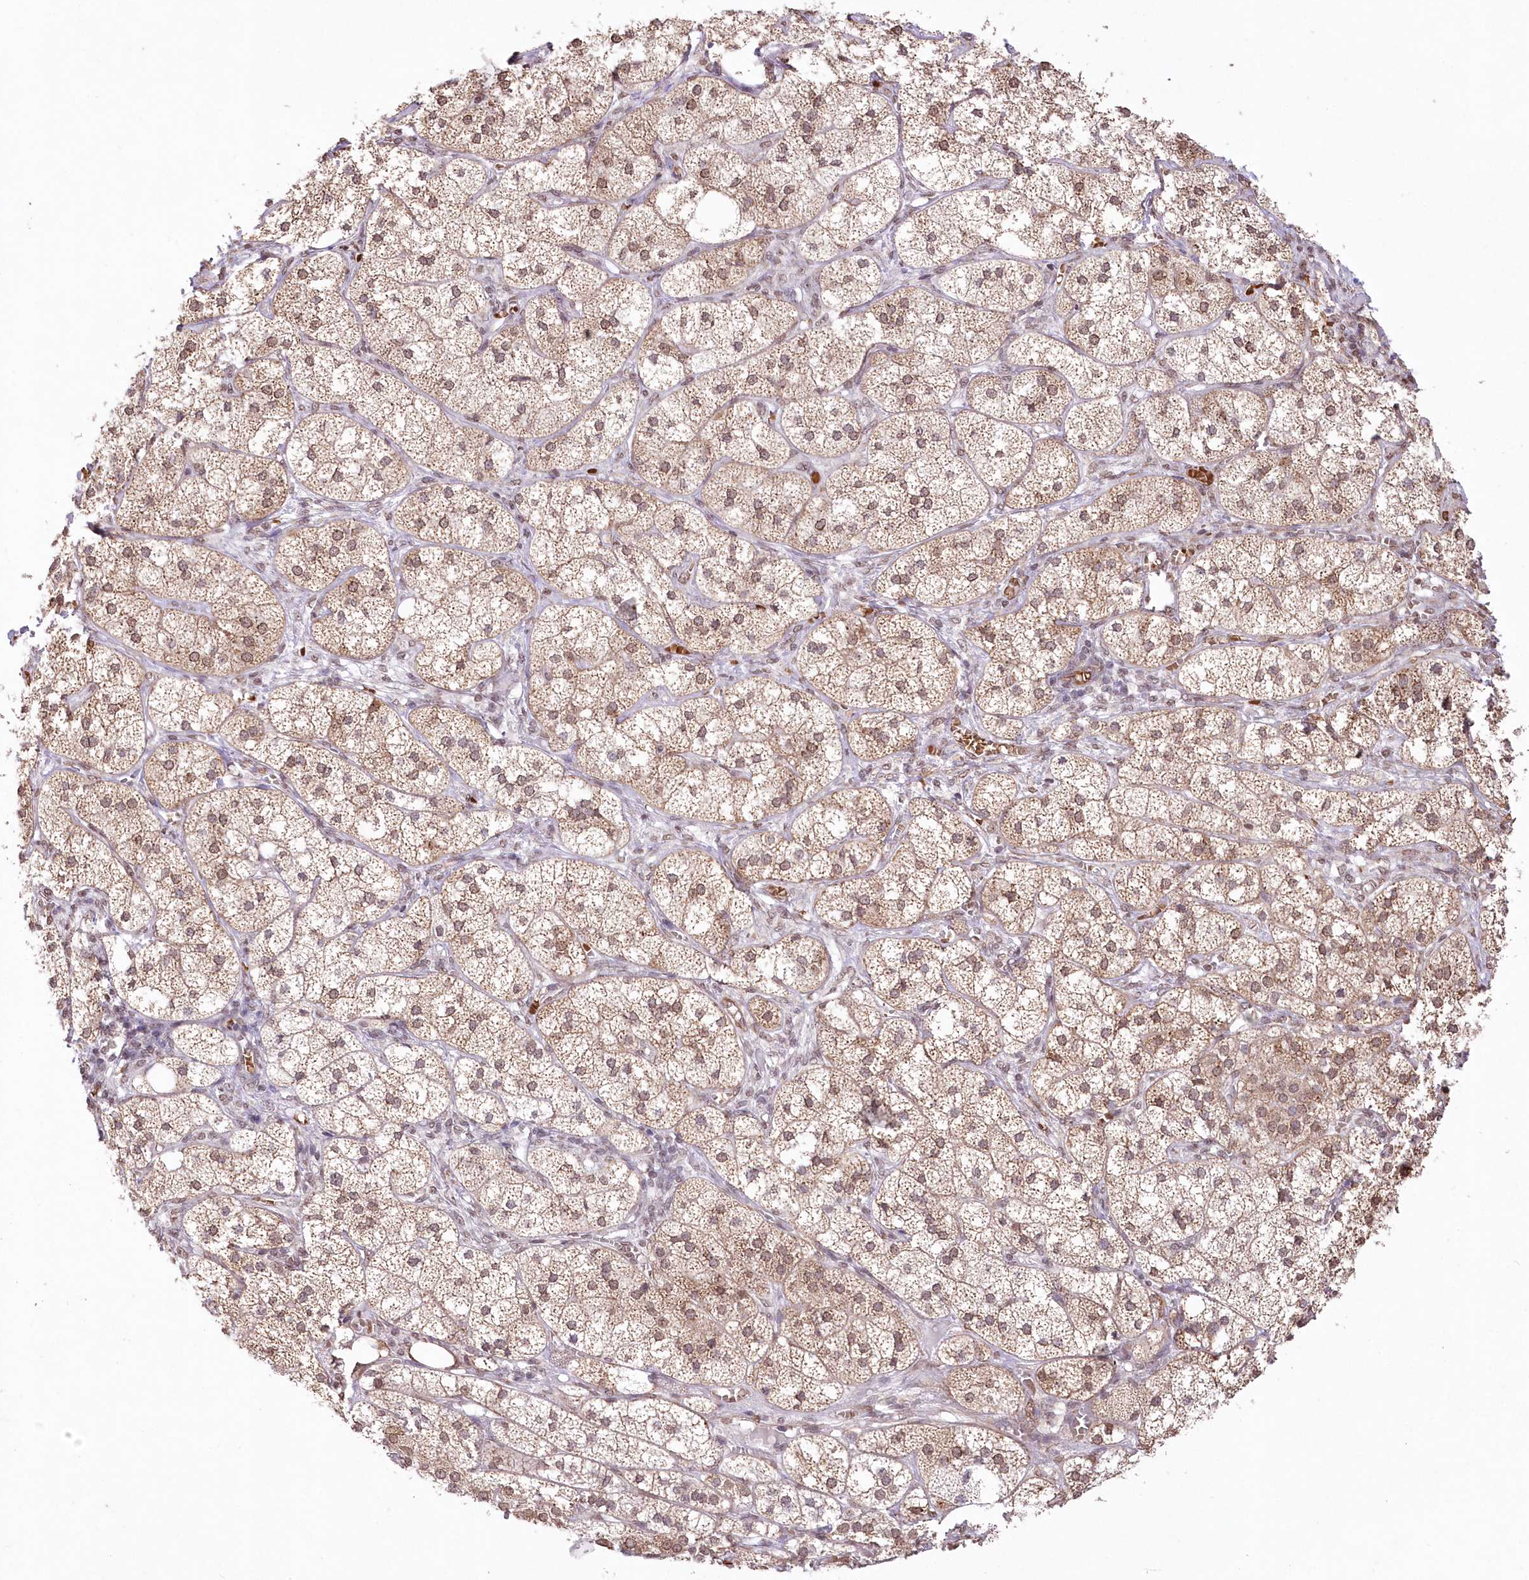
{"staining": {"intensity": "moderate", "quantity": ">75%", "location": "cytoplasmic/membranous"}, "tissue": "adrenal gland", "cell_type": "Glandular cells", "image_type": "normal", "snomed": [{"axis": "morphology", "description": "Normal tissue, NOS"}, {"axis": "topography", "description": "Adrenal gland"}], "caption": "Glandular cells show moderate cytoplasmic/membranous positivity in approximately >75% of cells in benign adrenal gland.", "gene": "ENSG00000275740", "patient": {"sex": "female", "age": 61}}